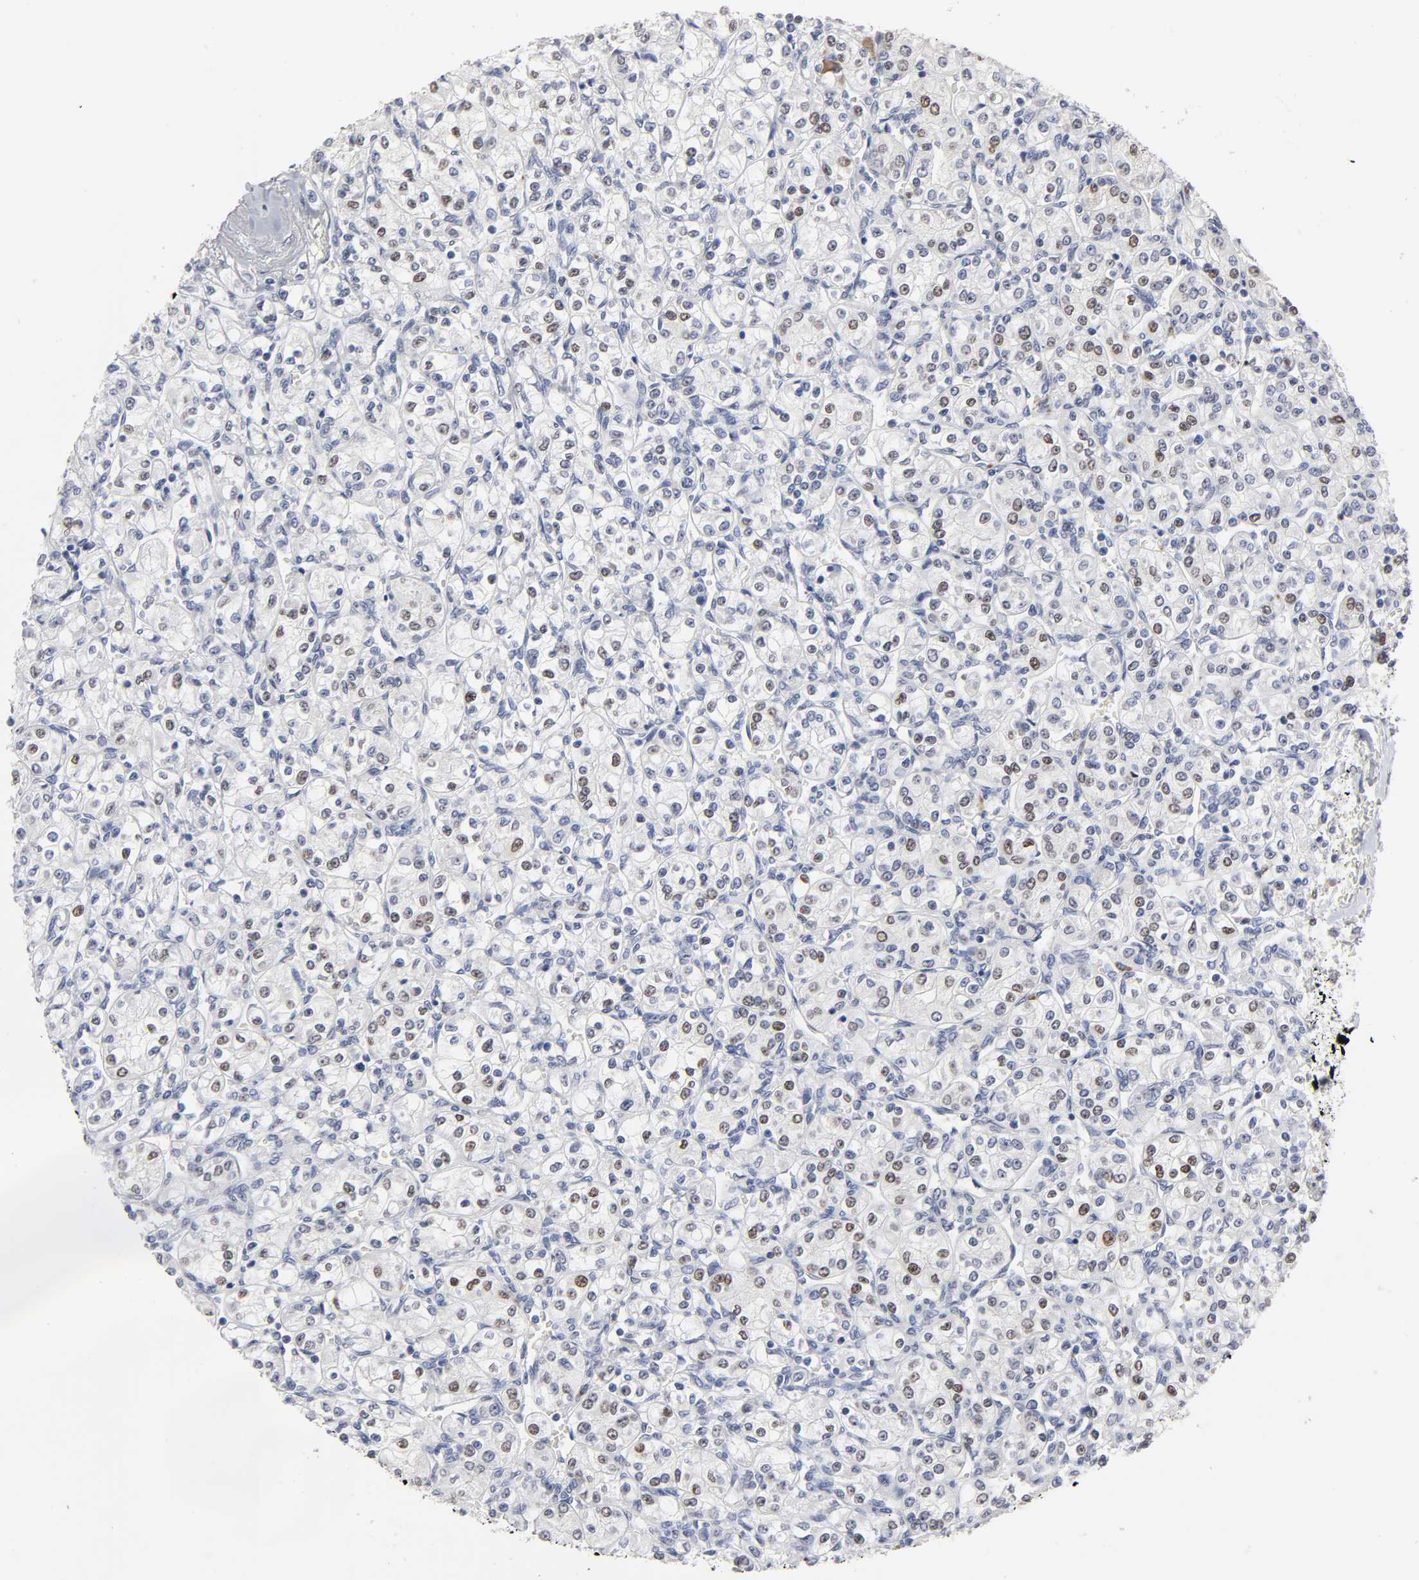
{"staining": {"intensity": "moderate", "quantity": "25%-75%", "location": "nuclear"}, "tissue": "renal cancer", "cell_type": "Tumor cells", "image_type": "cancer", "snomed": [{"axis": "morphology", "description": "Adenocarcinoma, NOS"}, {"axis": "topography", "description": "Kidney"}], "caption": "Immunohistochemistry (IHC) (DAB) staining of renal cancer (adenocarcinoma) exhibits moderate nuclear protein positivity in about 25%-75% of tumor cells.", "gene": "HNF4A", "patient": {"sex": "male", "age": 77}}